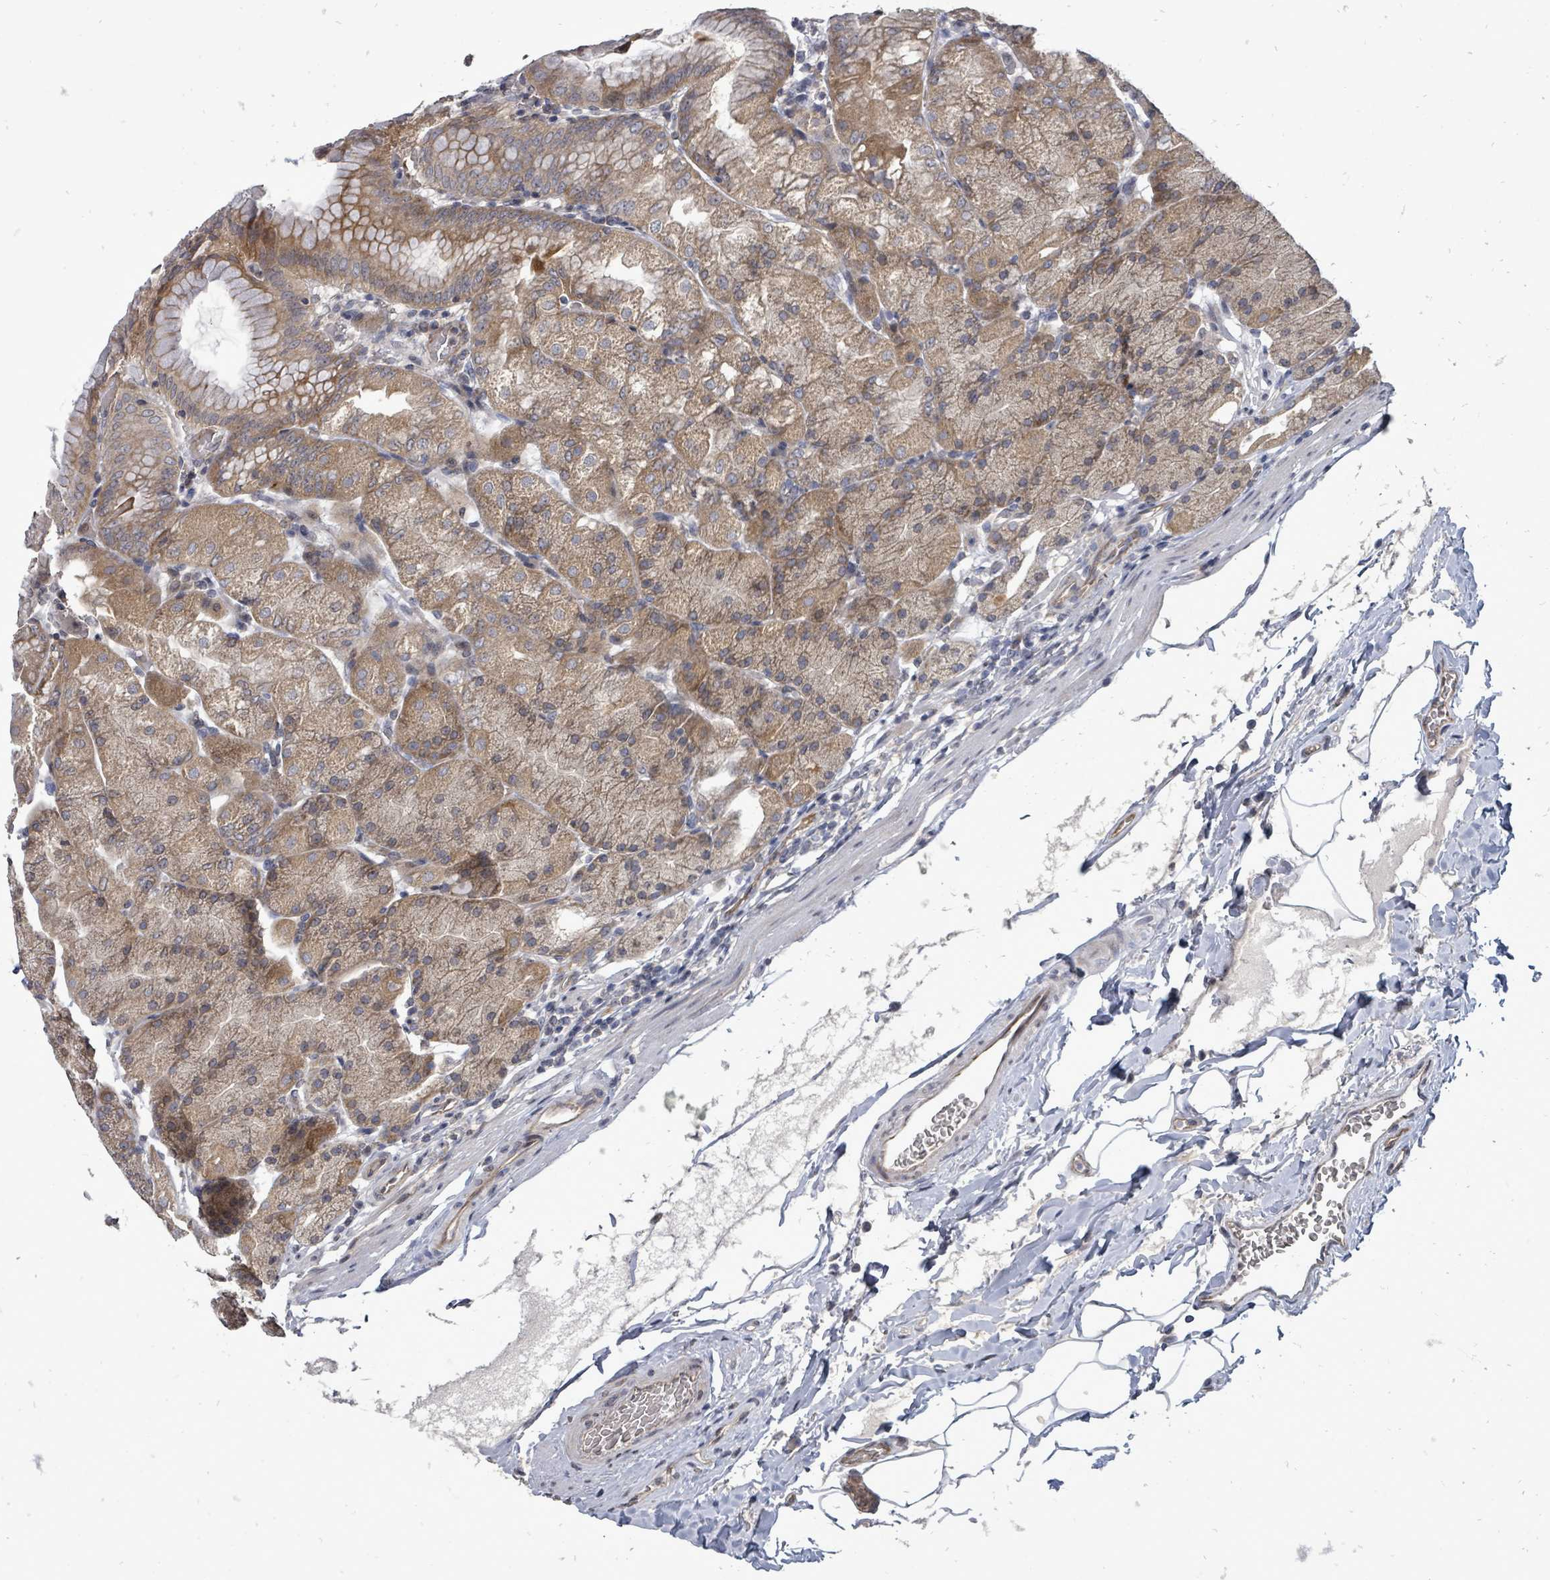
{"staining": {"intensity": "moderate", "quantity": ">75%", "location": "cytoplasmic/membranous"}, "tissue": "stomach", "cell_type": "Glandular cells", "image_type": "normal", "snomed": [{"axis": "morphology", "description": "Normal tissue, NOS"}, {"axis": "topography", "description": "Stomach, upper"}, {"axis": "topography", "description": "Stomach, lower"}], "caption": "A histopathology image of stomach stained for a protein displays moderate cytoplasmic/membranous brown staining in glandular cells.", "gene": "RALGAPB", "patient": {"sex": "male", "age": 62}}